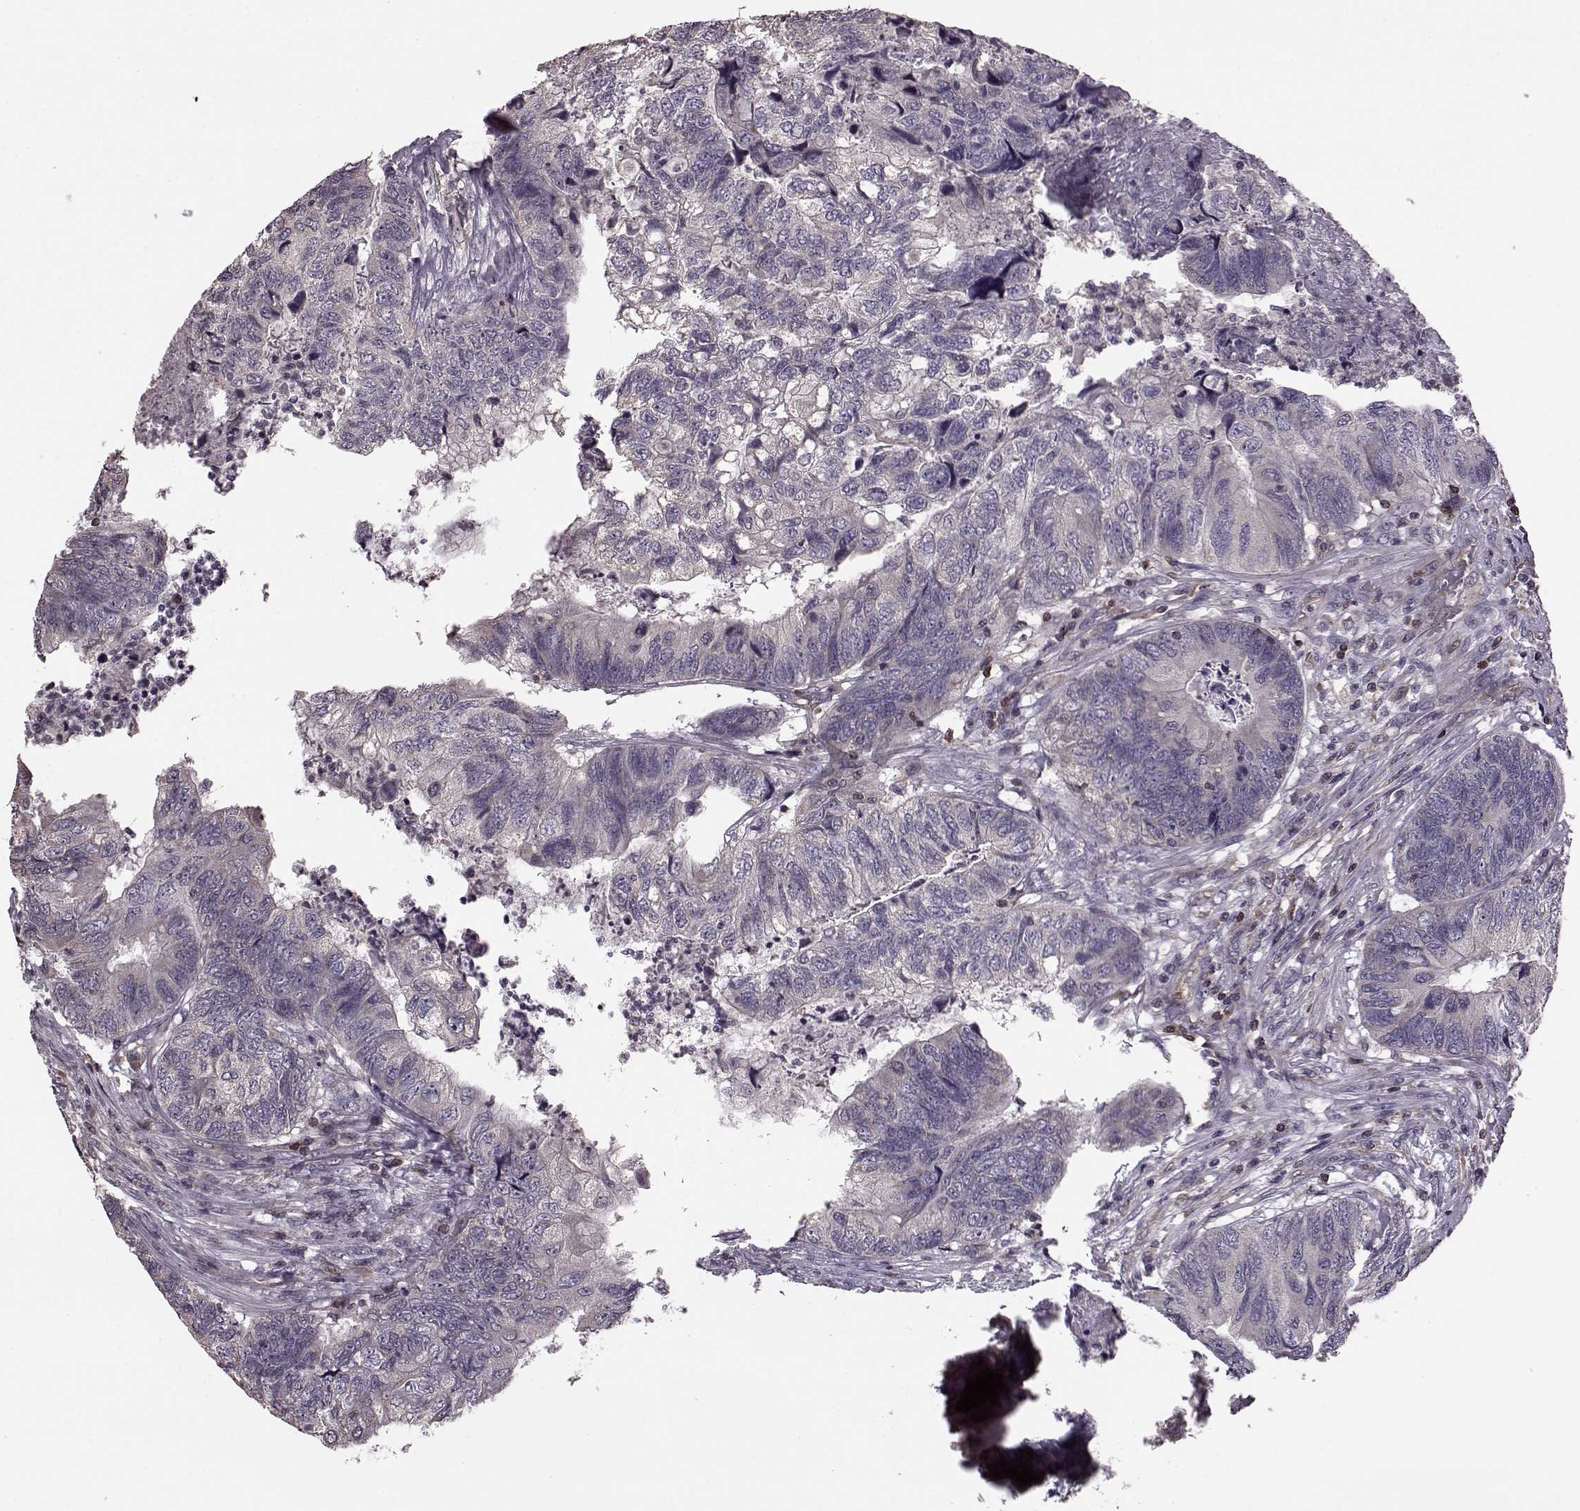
{"staining": {"intensity": "negative", "quantity": "none", "location": "none"}, "tissue": "colorectal cancer", "cell_type": "Tumor cells", "image_type": "cancer", "snomed": [{"axis": "morphology", "description": "Adenocarcinoma, NOS"}, {"axis": "topography", "description": "Colon"}], "caption": "The immunohistochemistry histopathology image has no significant staining in tumor cells of colorectal cancer (adenocarcinoma) tissue. Brightfield microscopy of IHC stained with DAB (3,3'-diaminobenzidine) (brown) and hematoxylin (blue), captured at high magnification.", "gene": "CDC42SE1", "patient": {"sex": "female", "age": 67}}